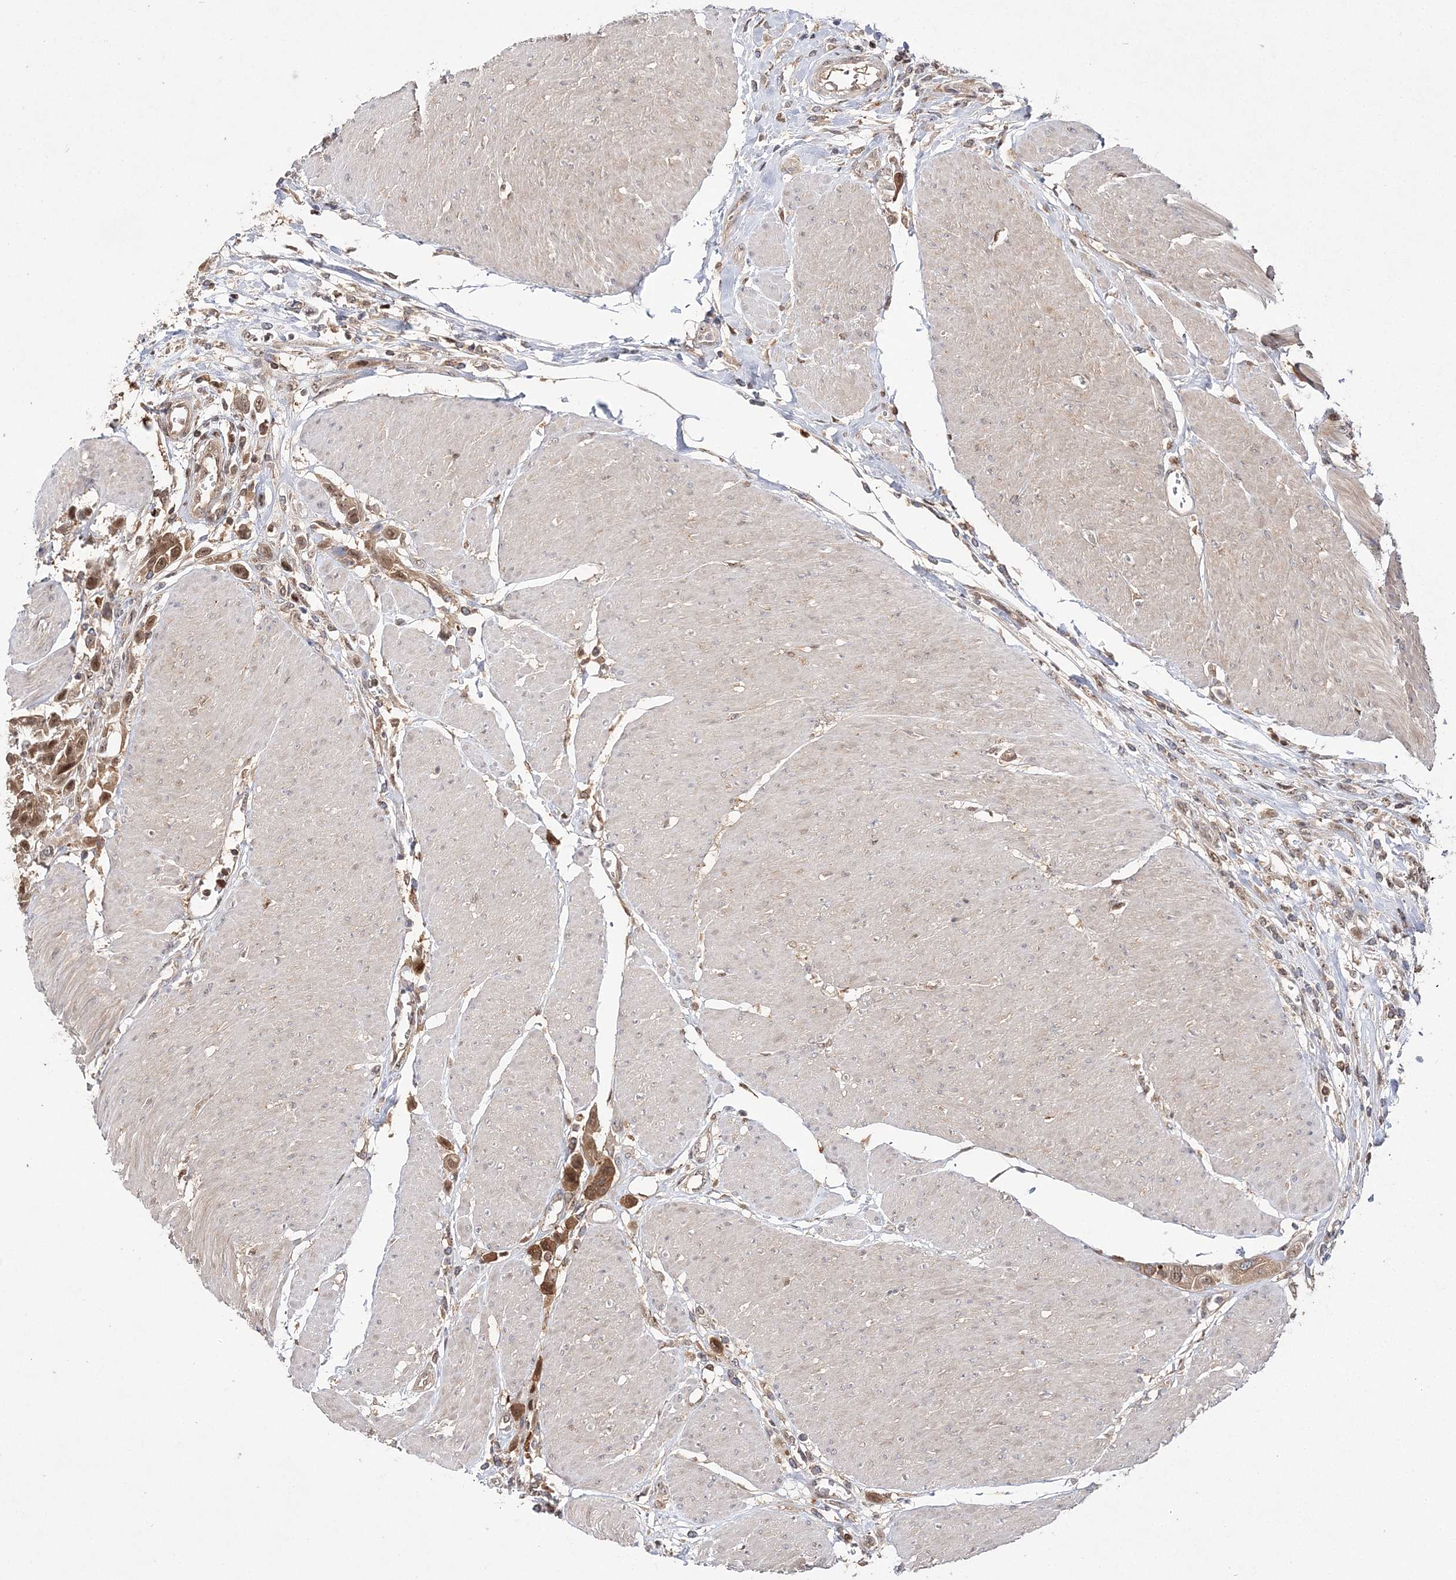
{"staining": {"intensity": "moderate", "quantity": ">75%", "location": "cytoplasmic/membranous,nuclear"}, "tissue": "urothelial cancer", "cell_type": "Tumor cells", "image_type": "cancer", "snomed": [{"axis": "morphology", "description": "Urothelial carcinoma, High grade"}, {"axis": "topography", "description": "Urinary bladder"}], "caption": "This is a photomicrograph of IHC staining of urothelial carcinoma (high-grade), which shows moderate expression in the cytoplasmic/membranous and nuclear of tumor cells.", "gene": "NIF3L1", "patient": {"sex": "male", "age": 50}}